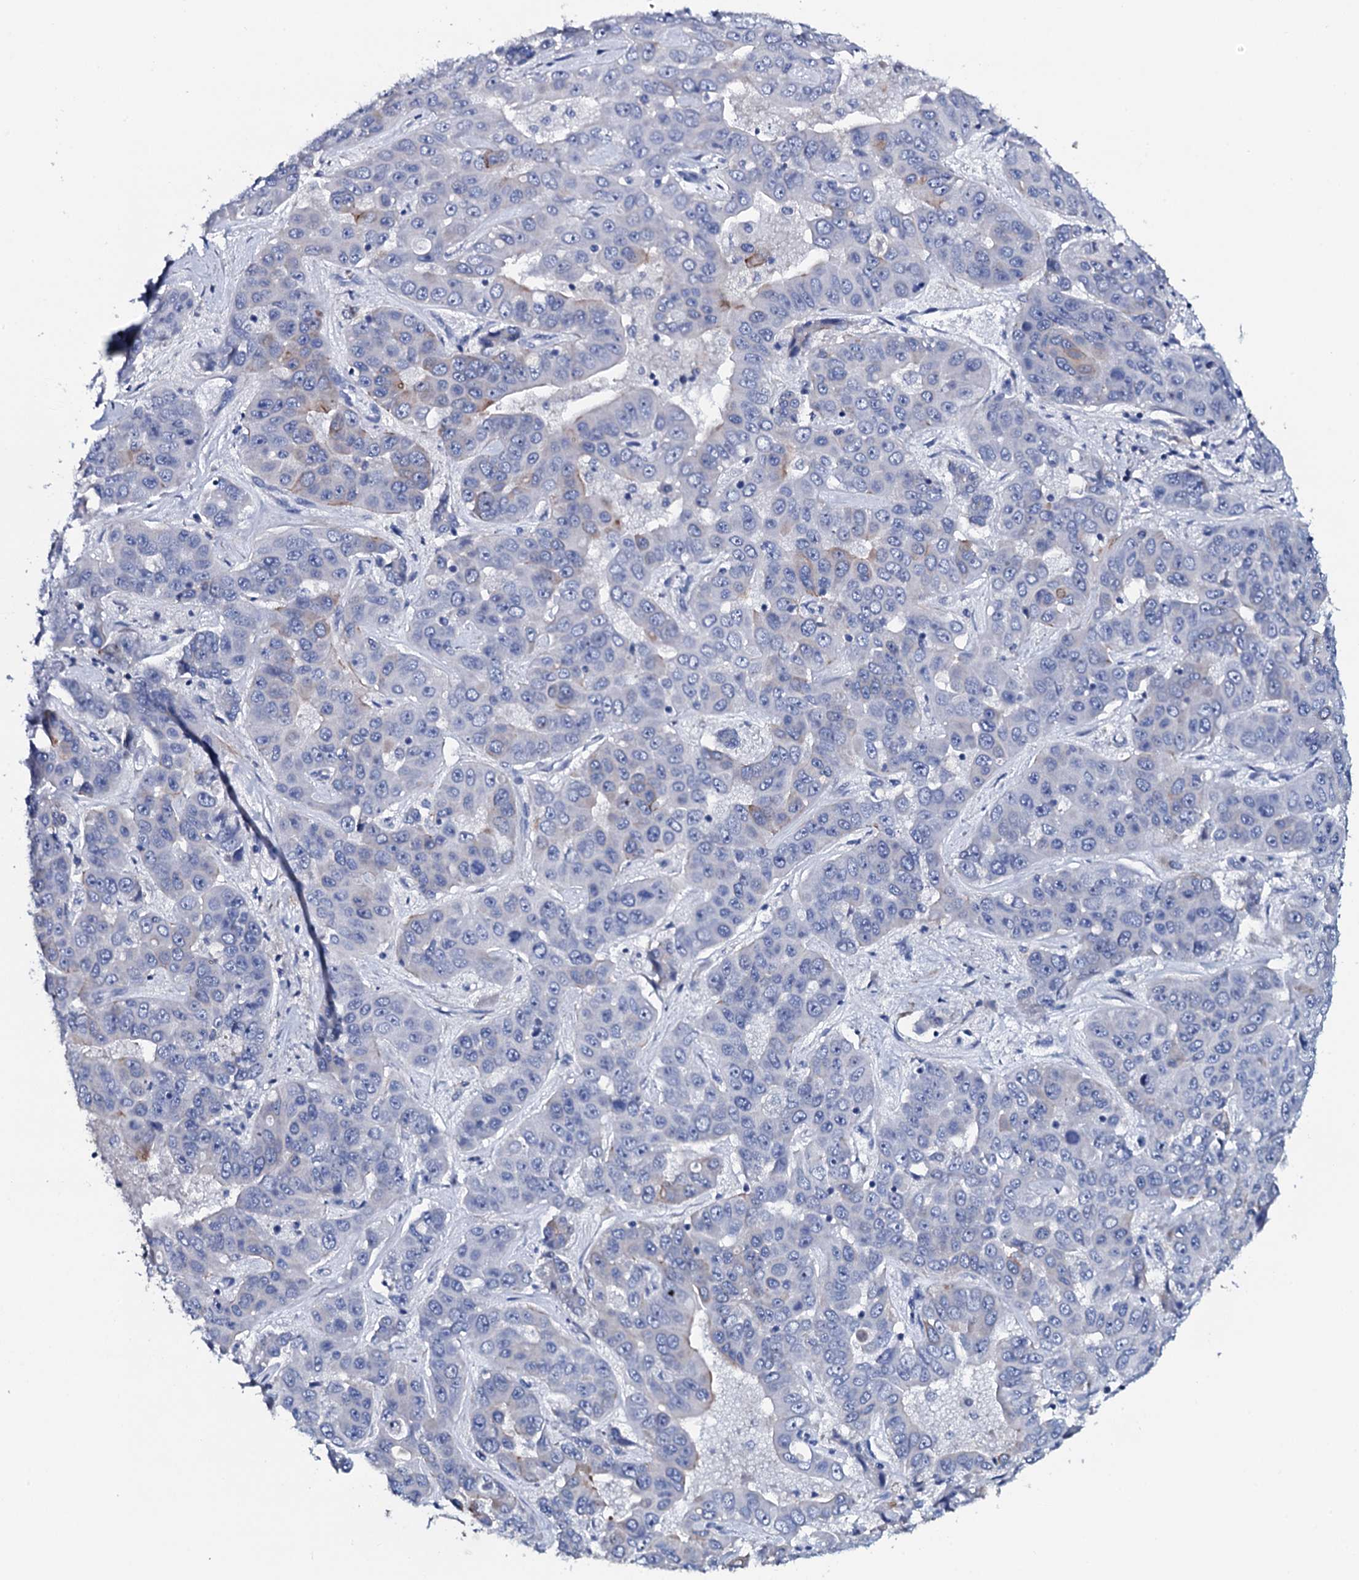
{"staining": {"intensity": "negative", "quantity": "none", "location": "none"}, "tissue": "liver cancer", "cell_type": "Tumor cells", "image_type": "cancer", "snomed": [{"axis": "morphology", "description": "Cholangiocarcinoma"}, {"axis": "topography", "description": "Liver"}], "caption": "Liver cancer (cholangiocarcinoma) was stained to show a protein in brown. There is no significant staining in tumor cells. (Stains: DAB (3,3'-diaminobenzidine) immunohistochemistry (IHC) with hematoxylin counter stain, Microscopy: brightfield microscopy at high magnification).", "gene": "GYS2", "patient": {"sex": "female", "age": 52}}